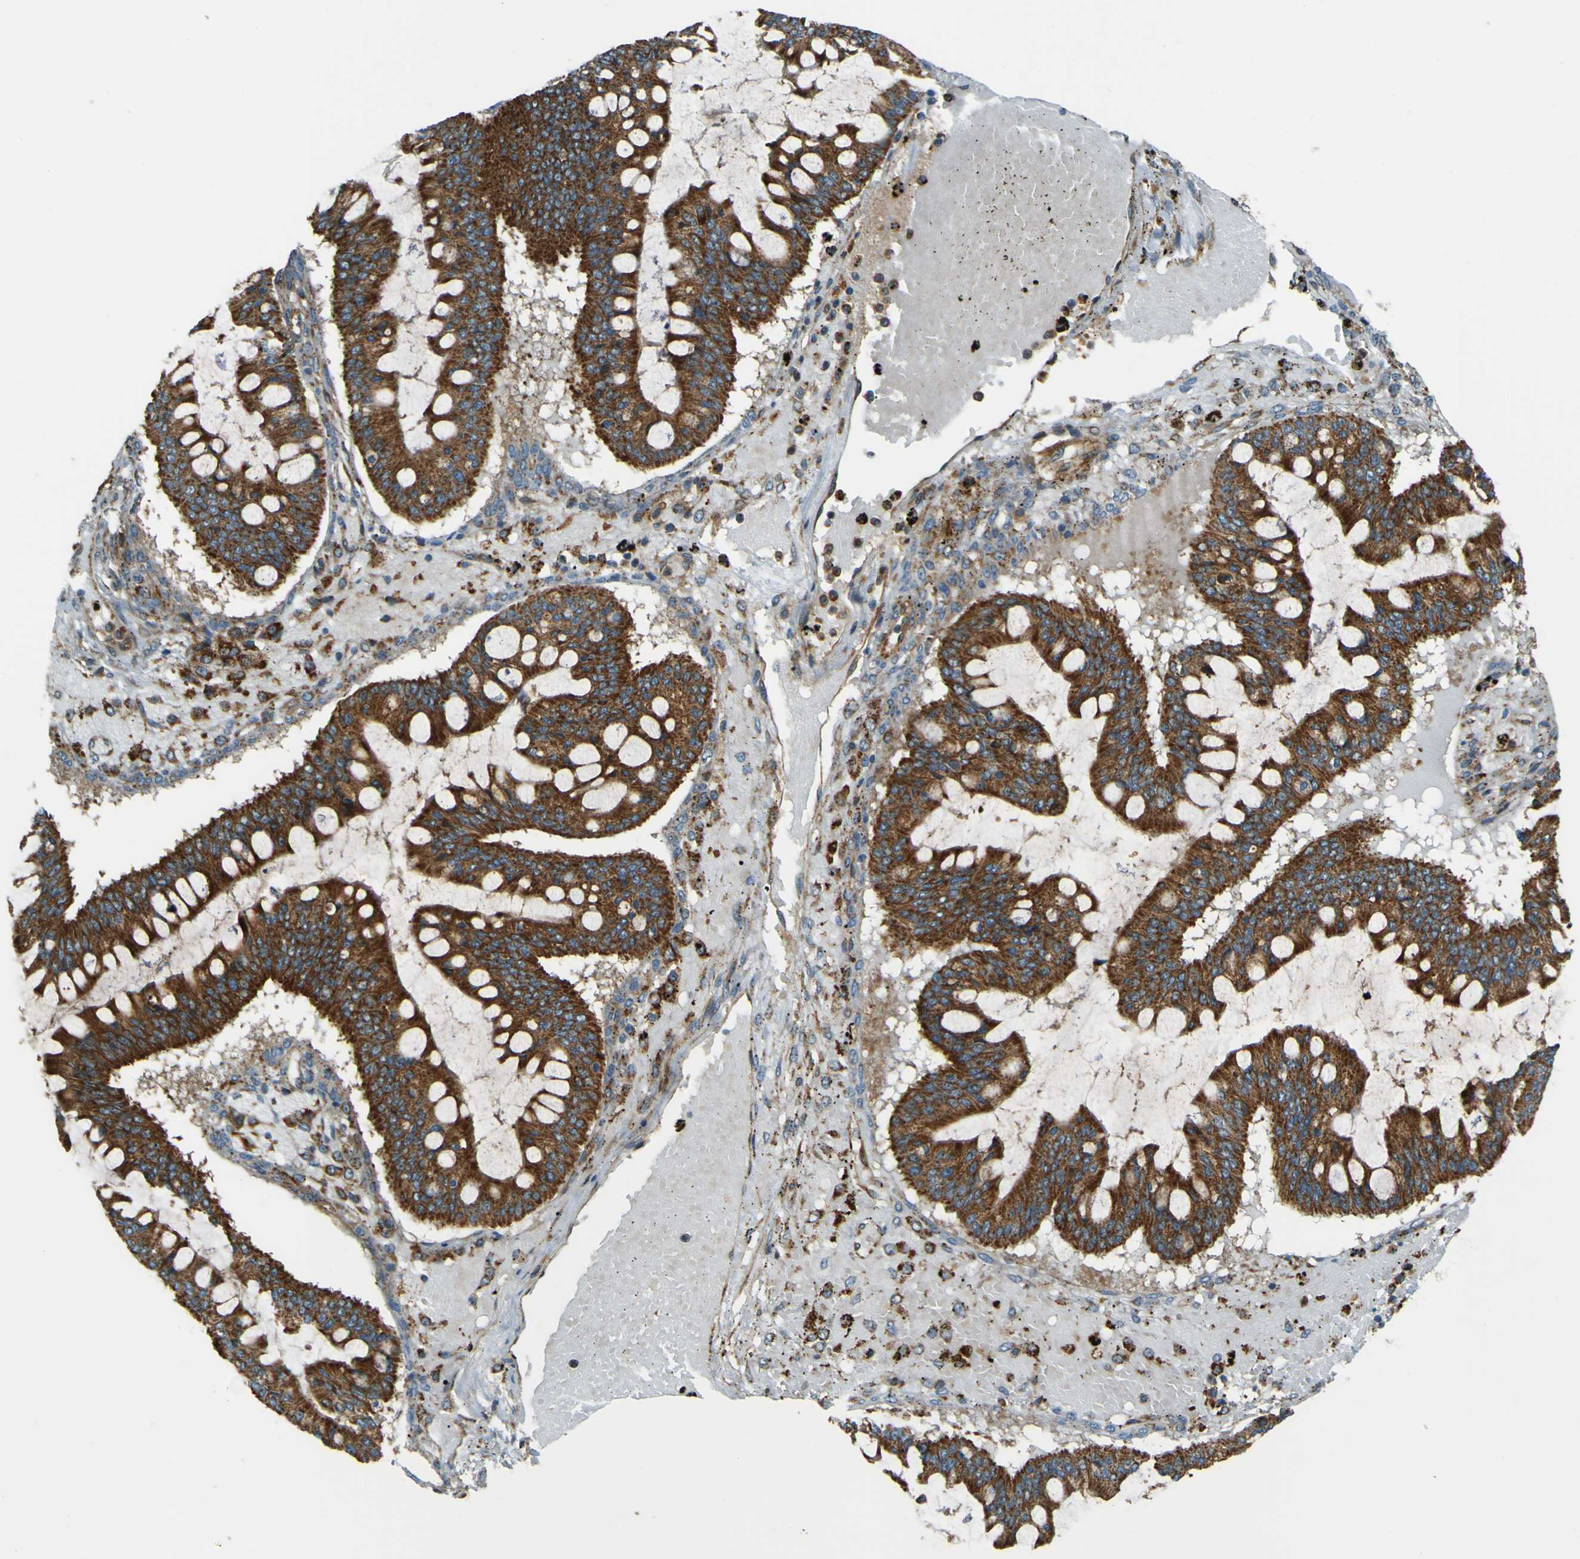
{"staining": {"intensity": "strong", "quantity": ">75%", "location": "cytoplasmic/membranous"}, "tissue": "ovarian cancer", "cell_type": "Tumor cells", "image_type": "cancer", "snomed": [{"axis": "morphology", "description": "Cystadenocarcinoma, mucinous, NOS"}, {"axis": "topography", "description": "Ovary"}], "caption": "Tumor cells demonstrate strong cytoplasmic/membranous positivity in approximately >75% of cells in mucinous cystadenocarcinoma (ovarian).", "gene": "DNAJC5", "patient": {"sex": "female", "age": 73}}